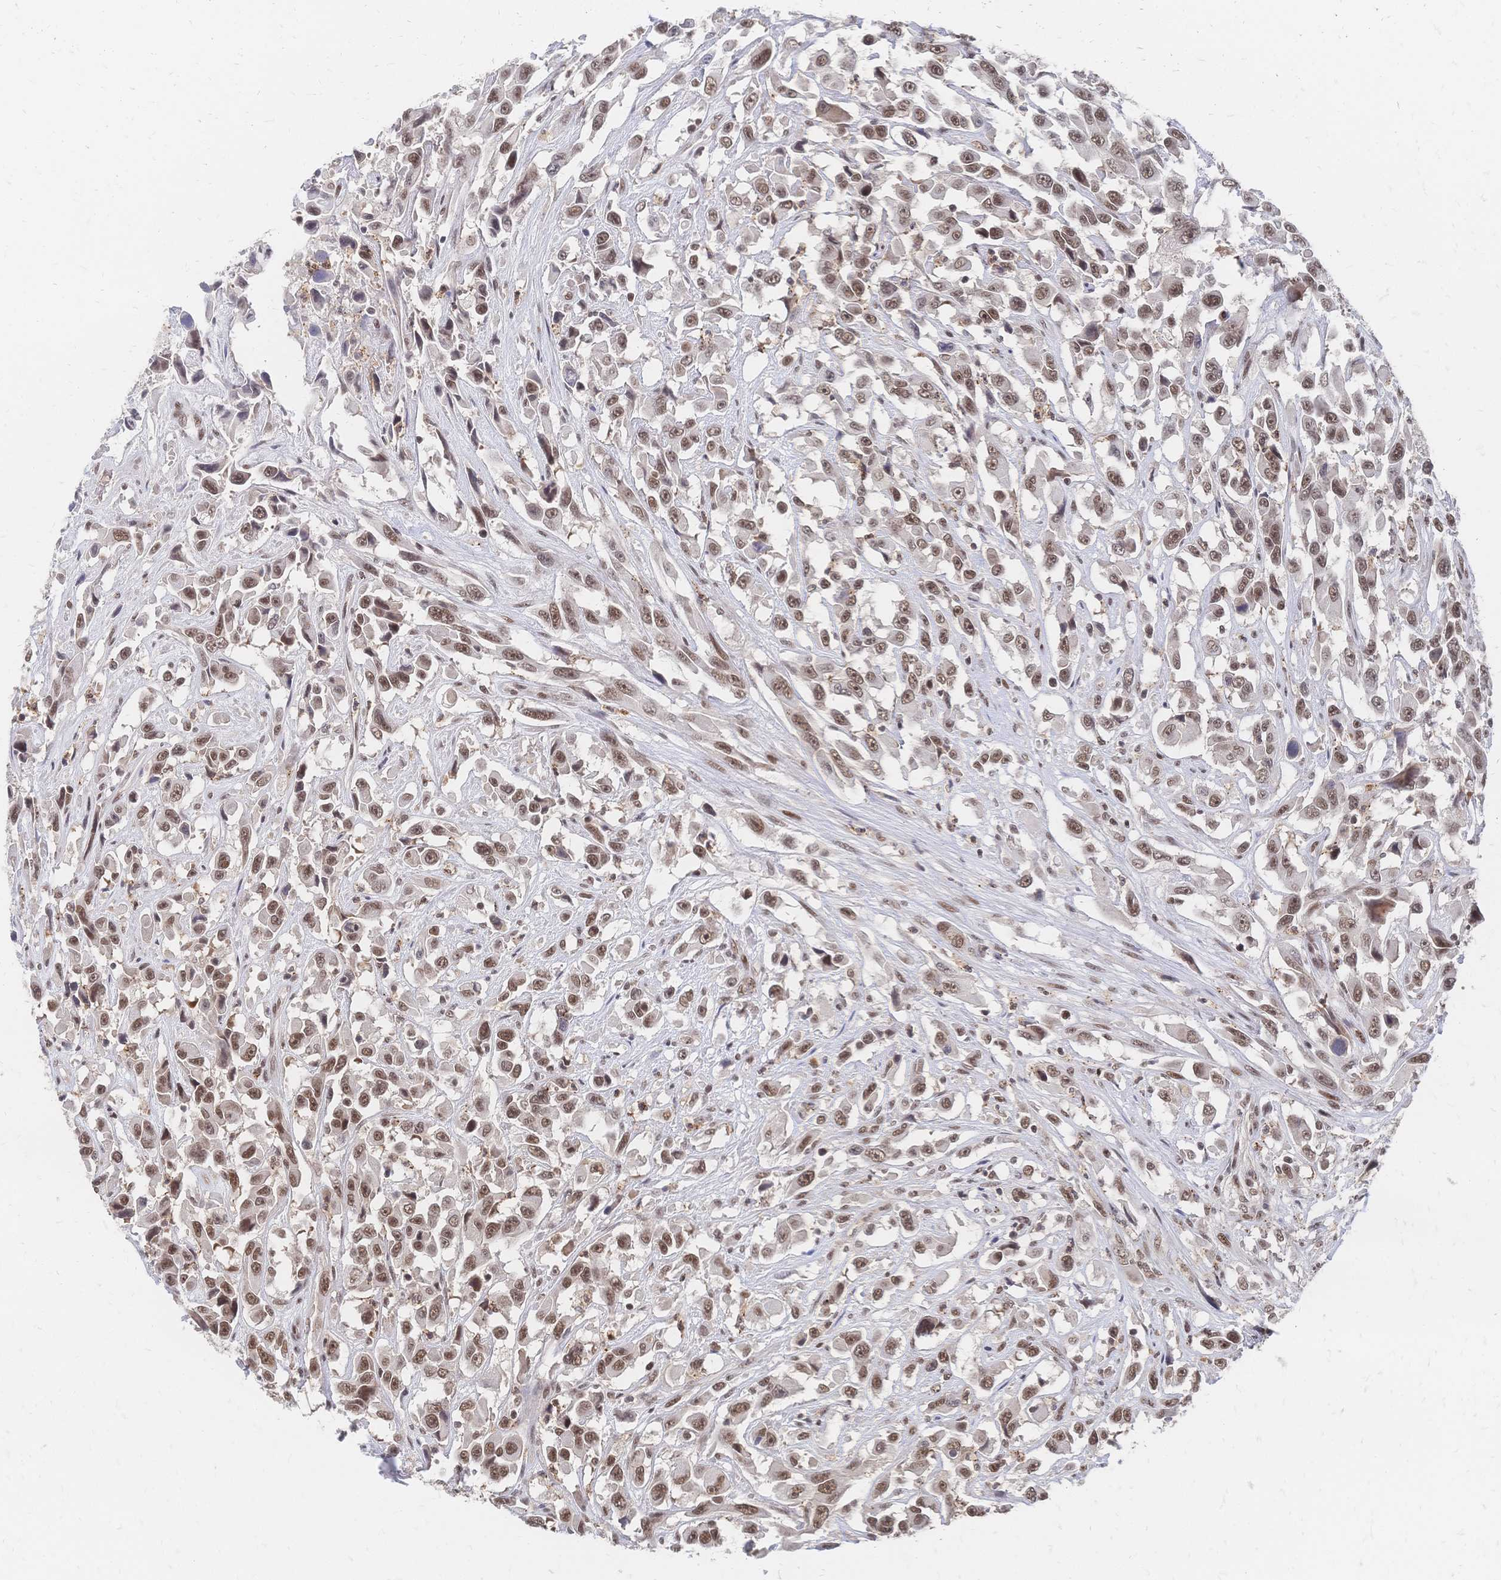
{"staining": {"intensity": "moderate", "quantity": ">75%", "location": "nuclear"}, "tissue": "urothelial cancer", "cell_type": "Tumor cells", "image_type": "cancer", "snomed": [{"axis": "morphology", "description": "Urothelial carcinoma, High grade"}, {"axis": "topography", "description": "Urinary bladder"}], "caption": "Immunohistochemistry (IHC) photomicrograph of urothelial carcinoma (high-grade) stained for a protein (brown), which shows medium levels of moderate nuclear positivity in approximately >75% of tumor cells.", "gene": "NELFA", "patient": {"sex": "male", "age": 53}}